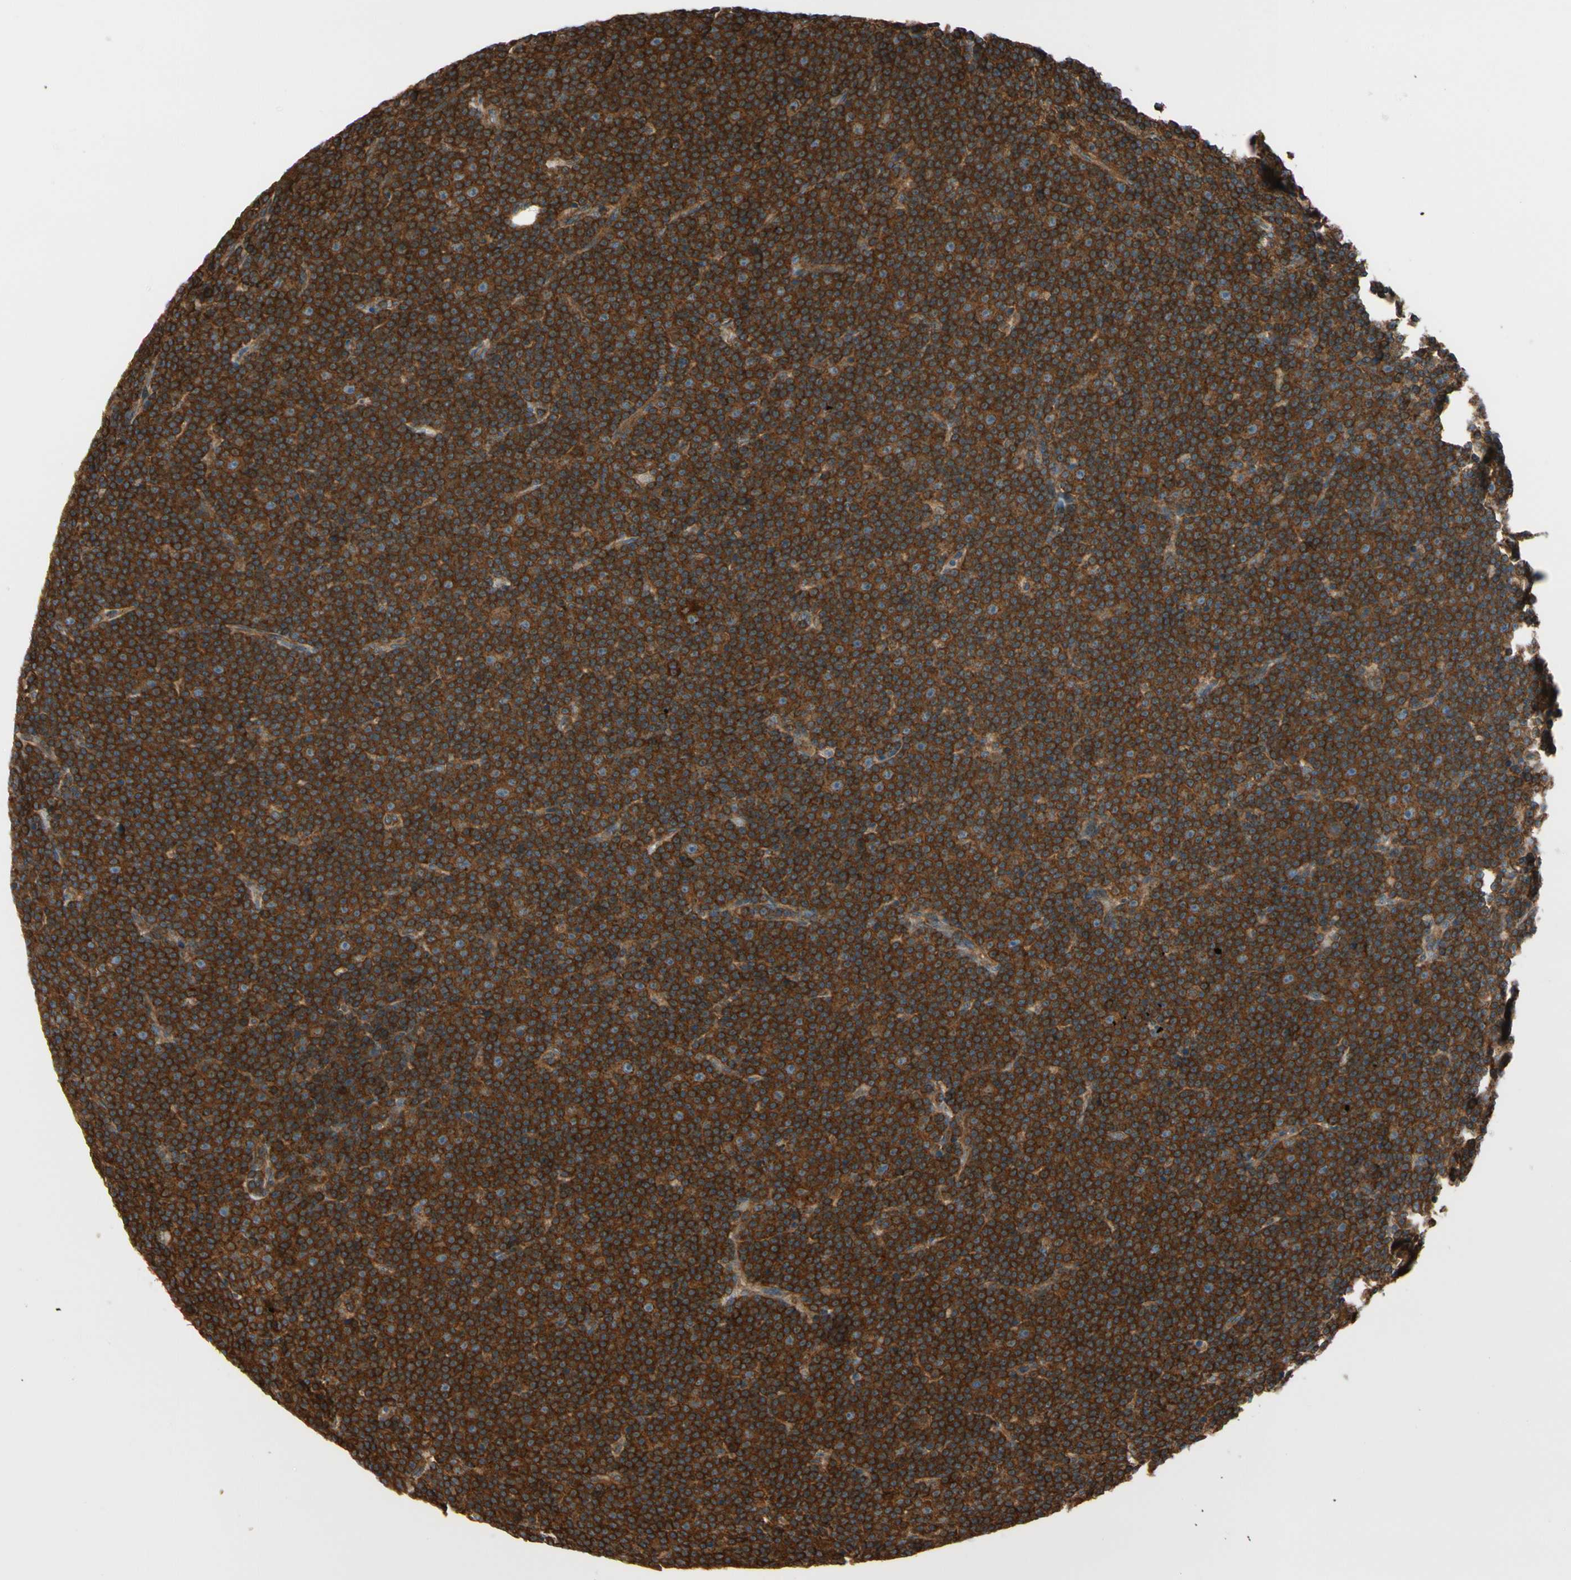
{"staining": {"intensity": "strong", "quantity": ">75%", "location": "cytoplasmic/membranous"}, "tissue": "lymphoma", "cell_type": "Tumor cells", "image_type": "cancer", "snomed": [{"axis": "morphology", "description": "Malignant lymphoma, non-Hodgkin's type, Low grade"}, {"axis": "topography", "description": "Lymph node"}], "caption": "Low-grade malignant lymphoma, non-Hodgkin's type stained for a protein demonstrates strong cytoplasmic/membranous positivity in tumor cells.", "gene": "EPS15", "patient": {"sex": "female", "age": 67}}